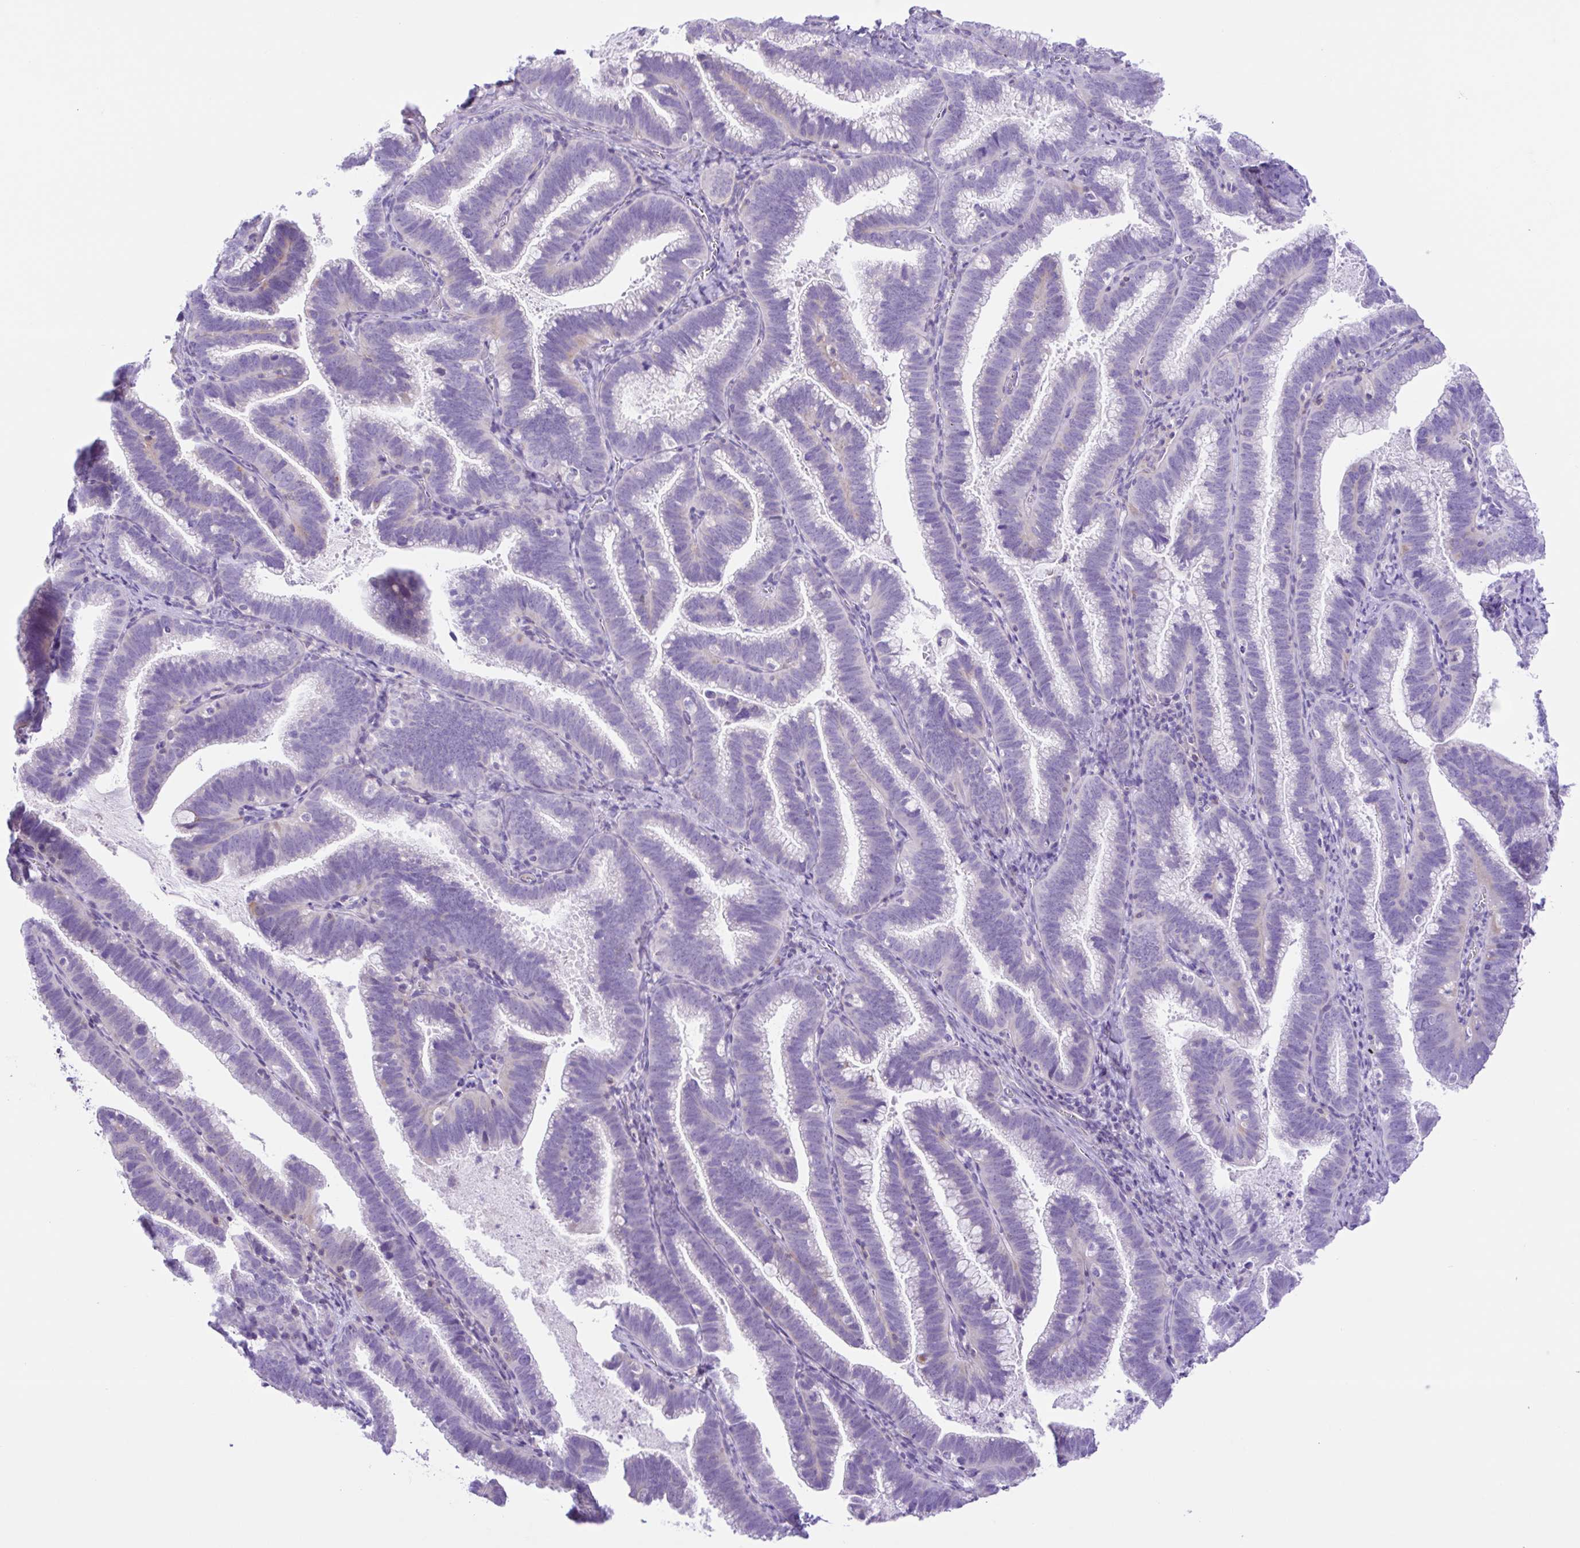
{"staining": {"intensity": "negative", "quantity": "none", "location": "none"}, "tissue": "cervical cancer", "cell_type": "Tumor cells", "image_type": "cancer", "snomed": [{"axis": "morphology", "description": "Adenocarcinoma, NOS"}, {"axis": "topography", "description": "Cervix"}], "caption": "The immunohistochemistry (IHC) histopathology image has no significant positivity in tumor cells of cervical cancer tissue.", "gene": "ISM2", "patient": {"sex": "female", "age": 61}}